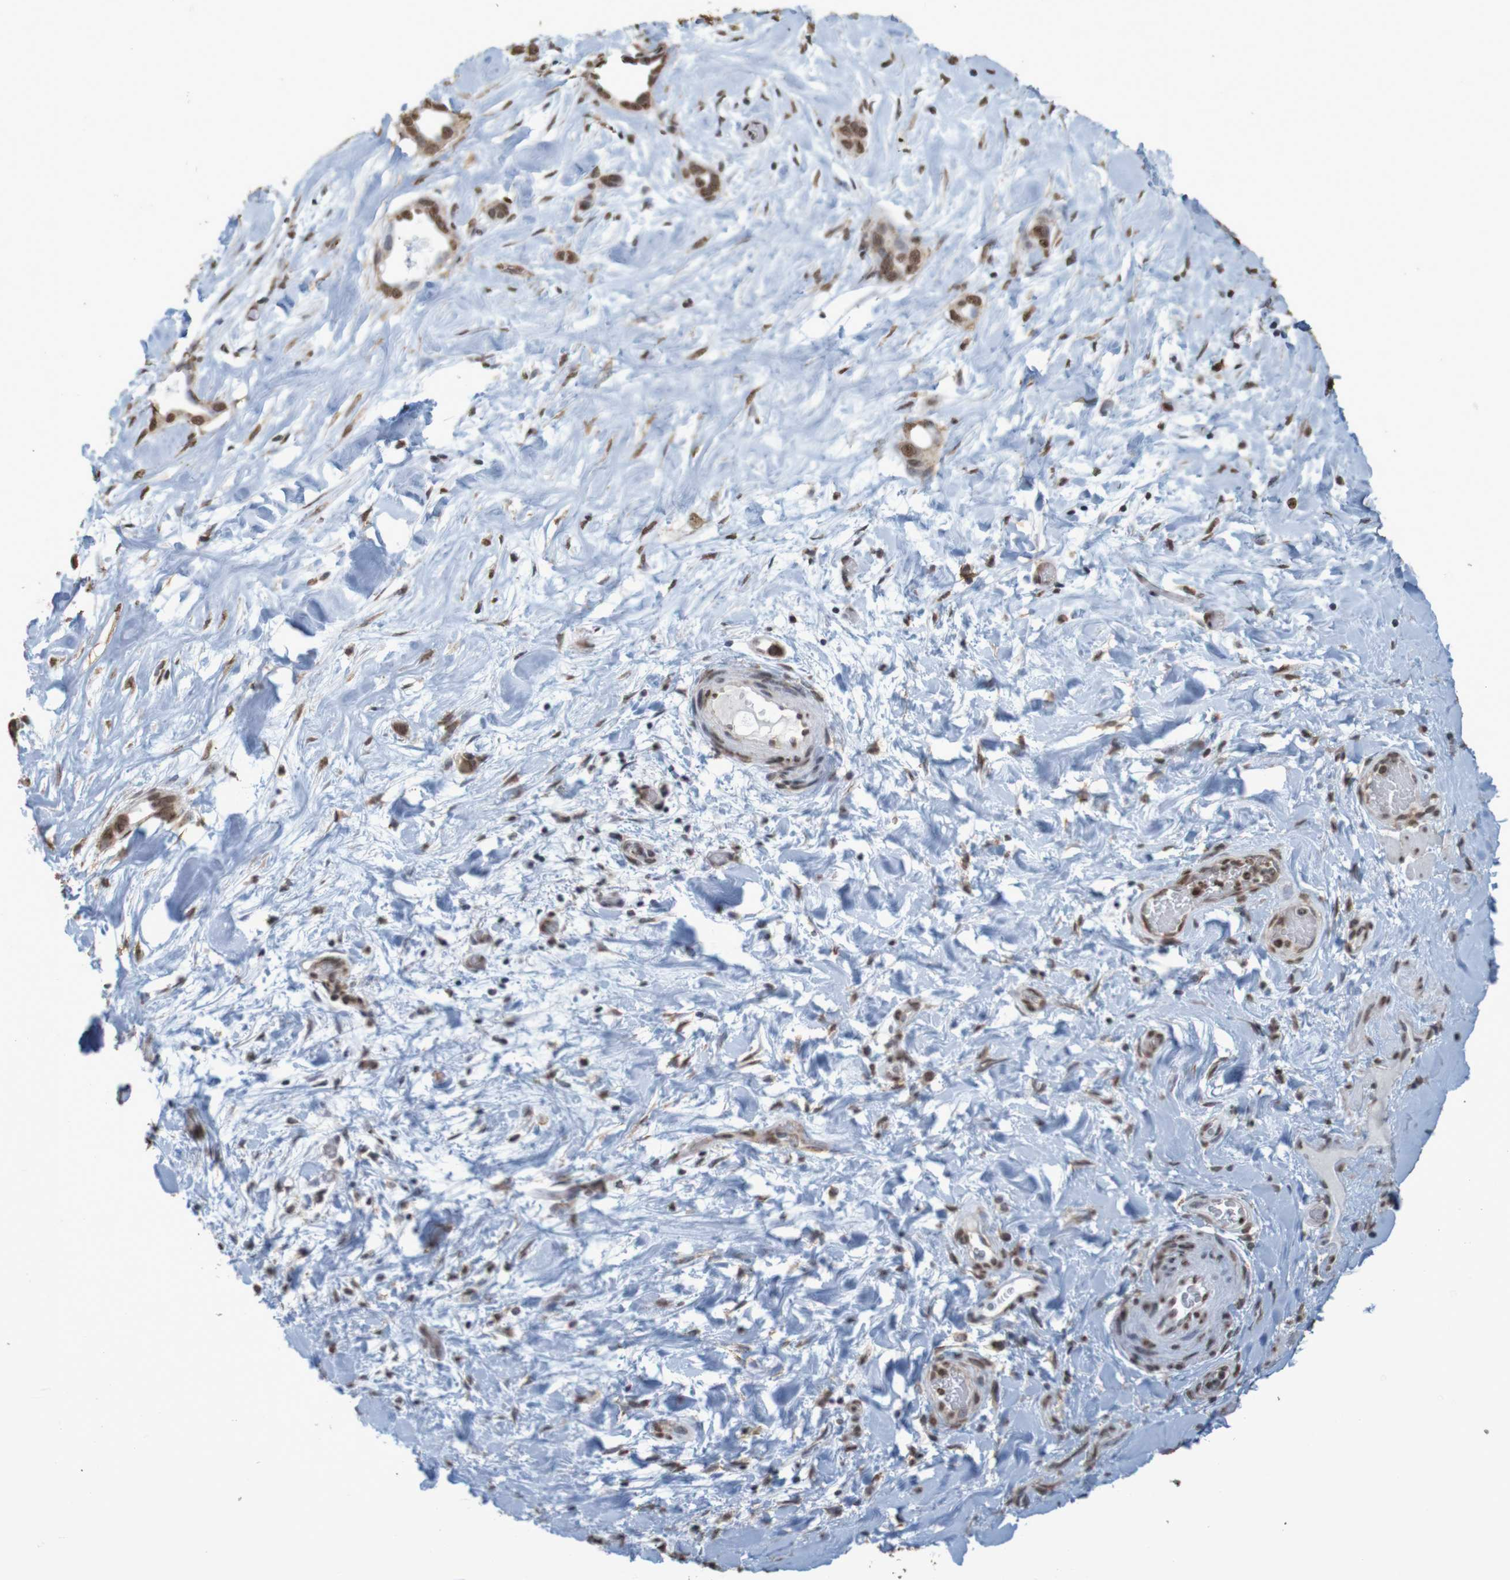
{"staining": {"intensity": "moderate", "quantity": ">75%", "location": "nuclear"}, "tissue": "liver cancer", "cell_type": "Tumor cells", "image_type": "cancer", "snomed": [{"axis": "morphology", "description": "Cholangiocarcinoma"}, {"axis": "topography", "description": "Liver"}], "caption": "Immunohistochemical staining of cholangiocarcinoma (liver) shows moderate nuclear protein expression in about >75% of tumor cells.", "gene": "GFI1", "patient": {"sex": "female", "age": 65}}